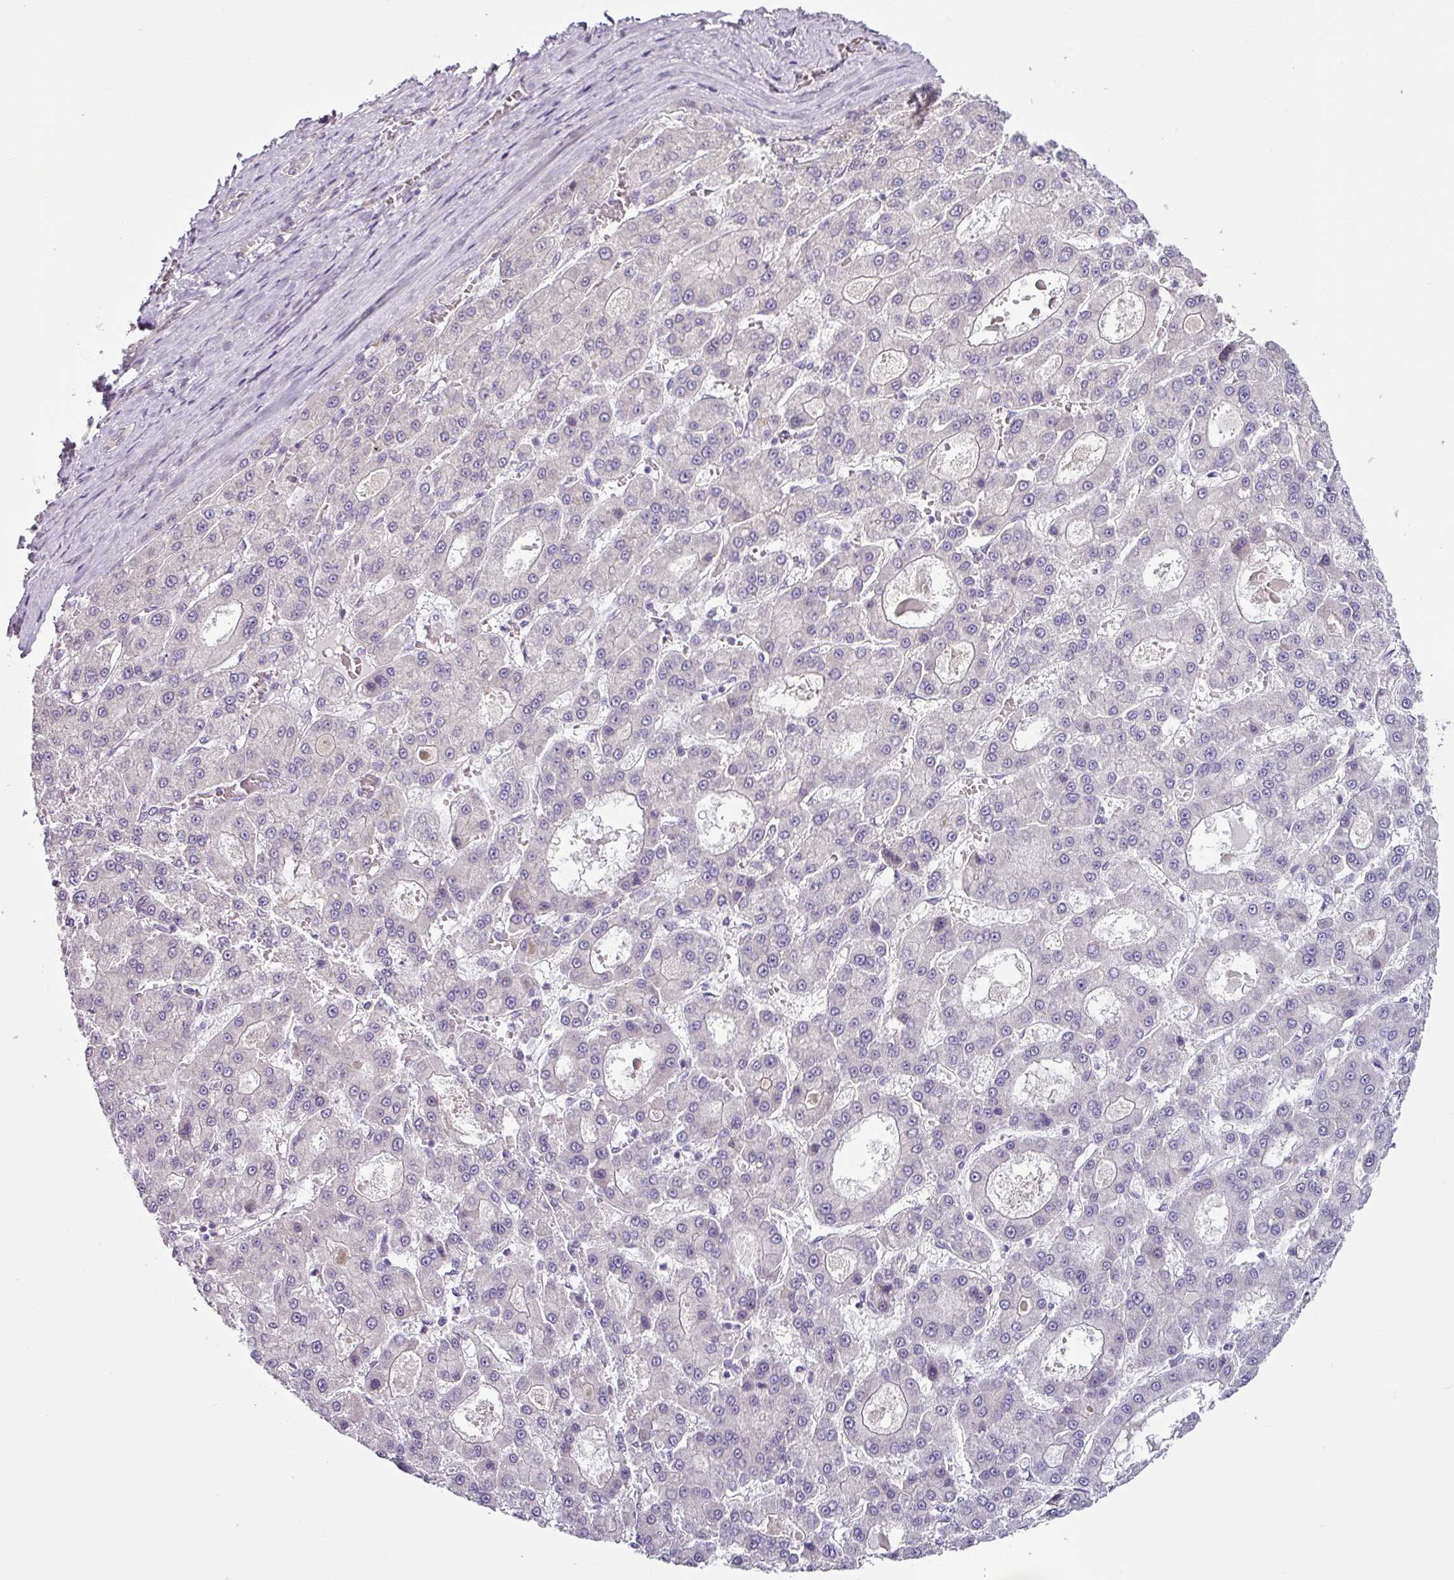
{"staining": {"intensity": "negative", "quantity": "none", "location": "none"}, "tissue": "liver cancer", "cell_type": "Tumor cells", "image_type": "cancer", "snomed": [{"axis": "morphology", "description": "Carcinoma, Hepatocellular, NOS"}, {"axis": "topography", "description": "Liver"}], "caption": "Liver cancer (hepatocellular carcinoma) was stained to show a protein in brown. There is no significant positivity in tumor cells.", "gene": "OR52D1", "patient": {"sex": "male", "age": 70}}